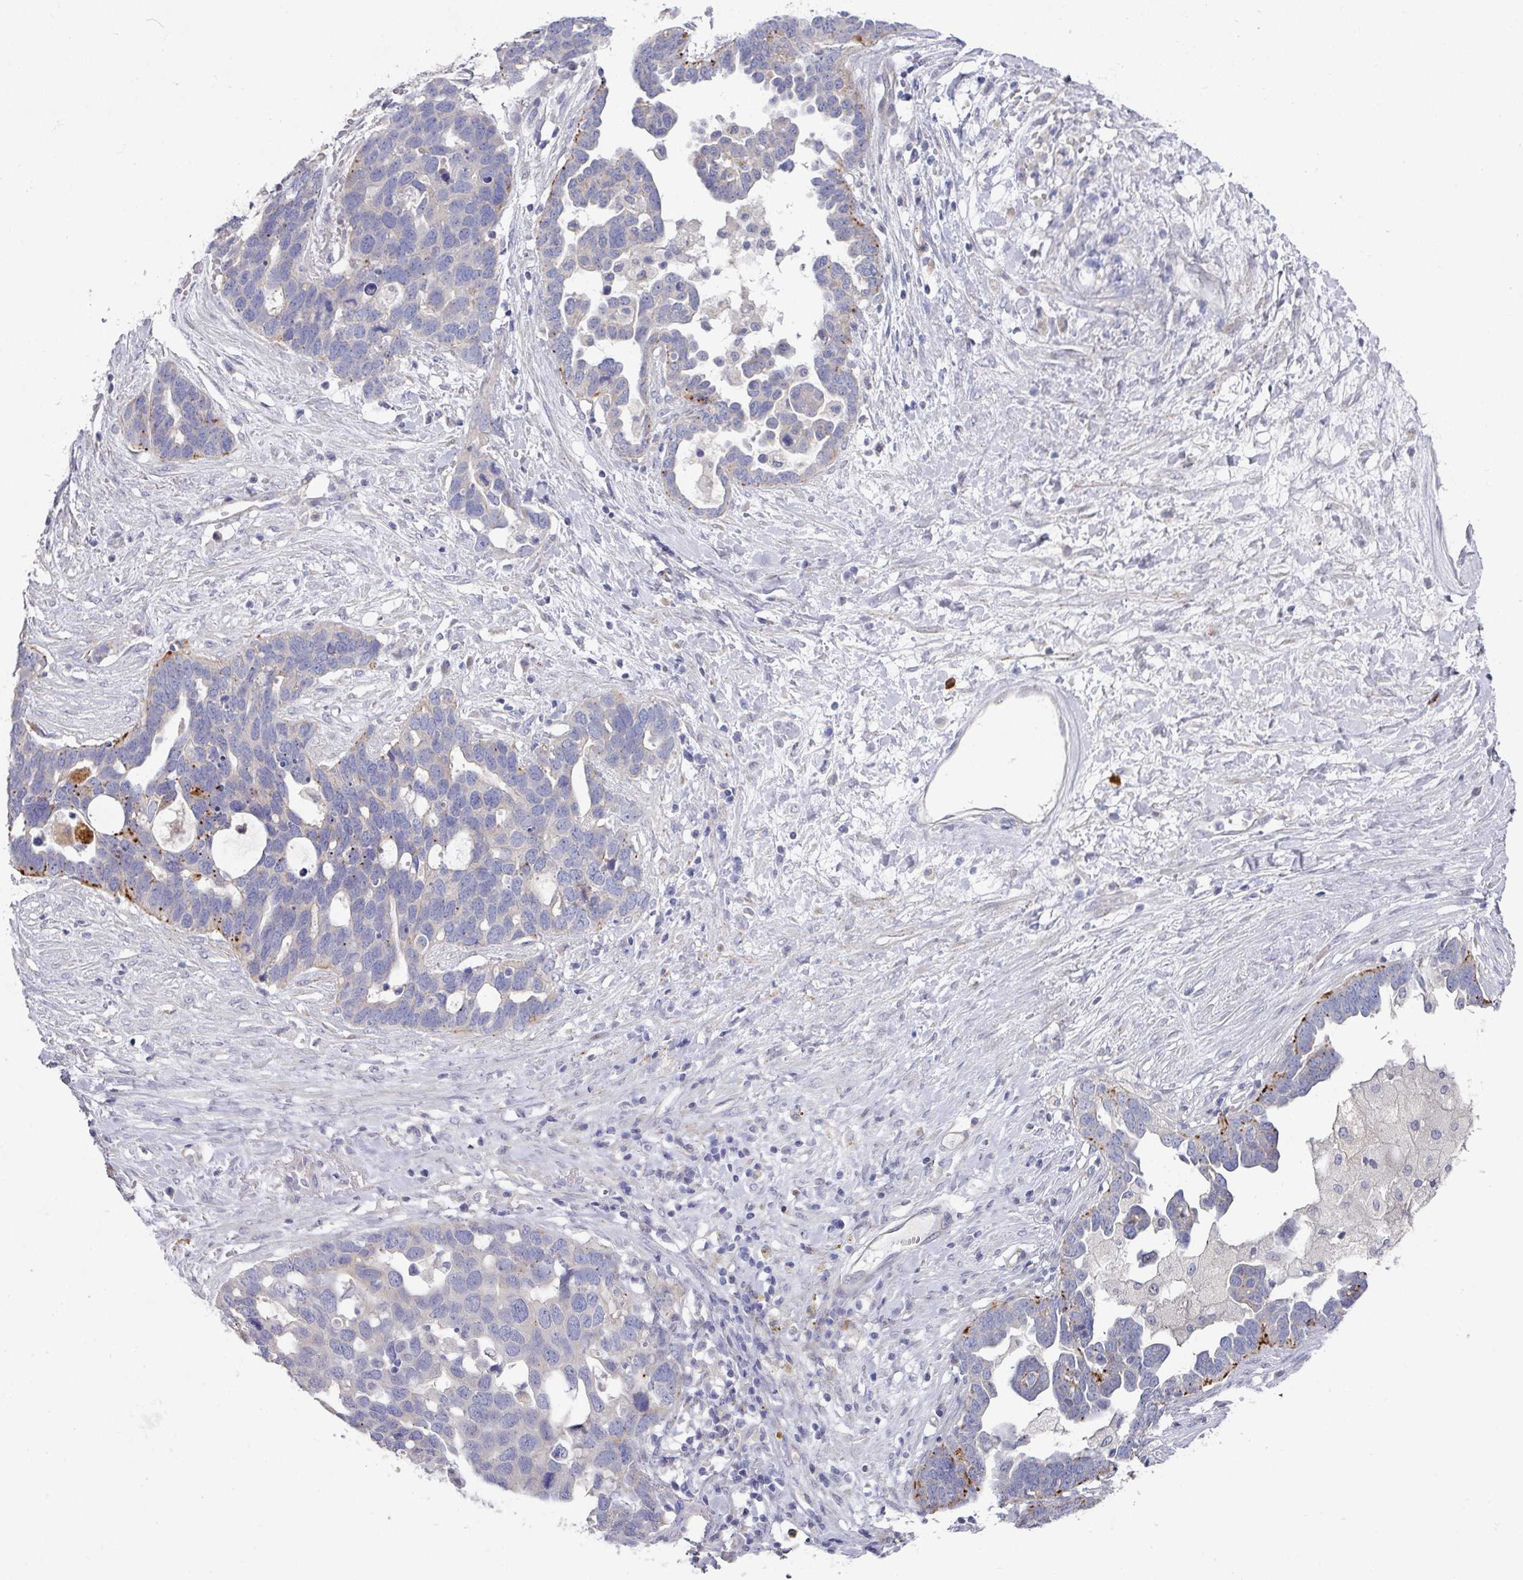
{"staining": {"intensity": "moderate", "quantity": "<25%", "location": "cytoplasmic/membranous"}, "tissue": "ovarian cancer", "cell_type": "Tumor cells", "image_type": "cancer", "snomed": [{"axis": "morphology", "description": "Cystadenocarcinoma, serous, NOS"}, {"axis": "topography", "description": "Ovary"}], "caption": "IHC photomicrograph of neoplastic tissue: ovarian cancer (serous cystadenocarcinoma) stained using immunohistochemistry exhibits low levels of moderate protein expression localized specifically in the cytoplasmic/membranous of tumor cells, appearing as a cytoplasmic/membranous brown color.", "gene": "NT5C1A", "patient": {"sex": "female", "age": 54}}